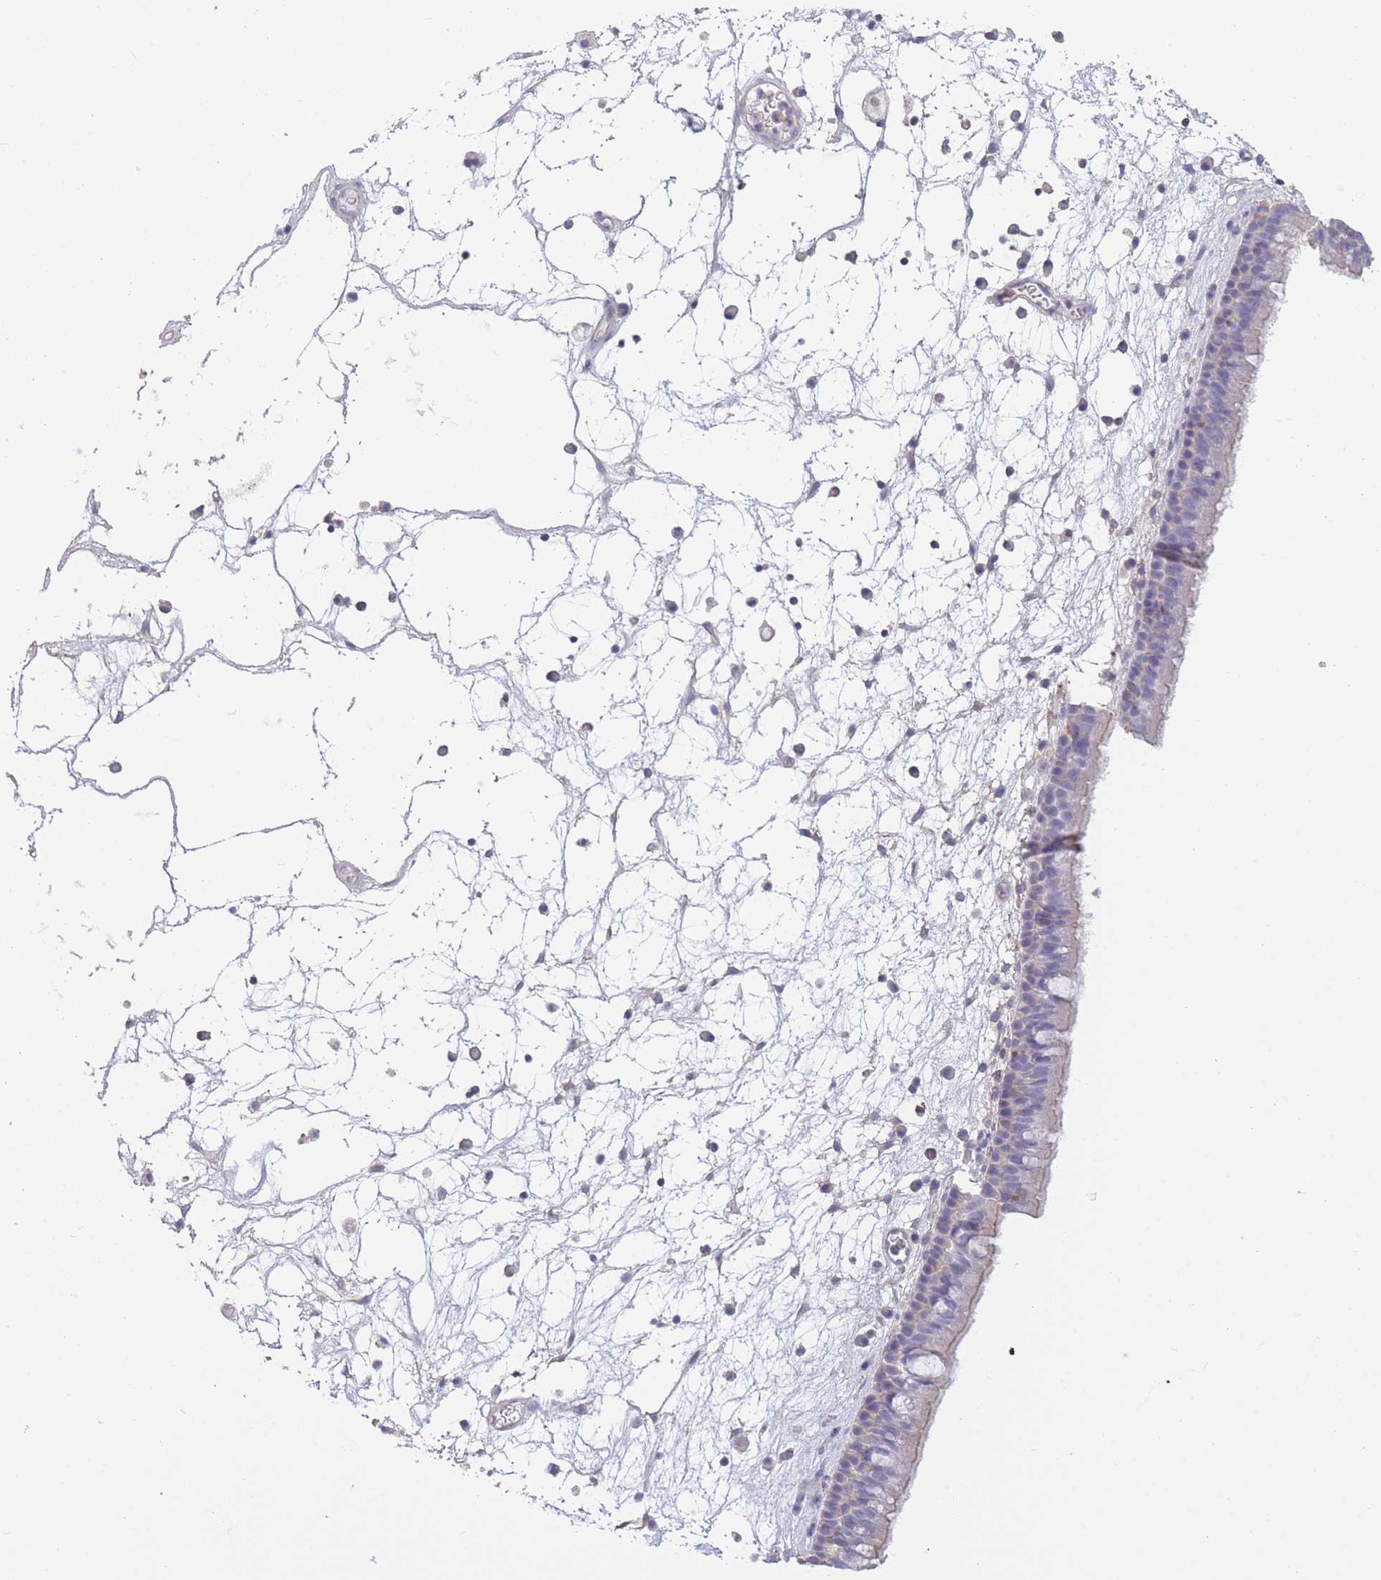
{"staining": {"intensity": "negative", "quantity": "none", "location": "none"}, "tissue": "nasopharynx", "cell_type": "Respiratory epithelial cells", "image_type": "normal", "snomed": [{"axis": "morphology", "description": "Normal tissue, NOS"}, {"axis": "morphology", "description": "Inflammation, NOS"}, {"axis": "morphology", "description": "Malignant melanoma, Metastatic site"}, {"axis": "topography", "description": "Nasopharynx"}], "caption": "High magnification brightfield microscopy of benign nasopharynx stained with DAB (brown) and counterstained with hematoxylin (blue): respiratory epithelial cells show no significant expression. The staining is performed using DAB (3,3'-diaminobenzidine) brown chromogen with nuclei counter-stained in using hematoxylin.", "gene": "PDHA1", "patient": {"sex": "male", "age": 70}}